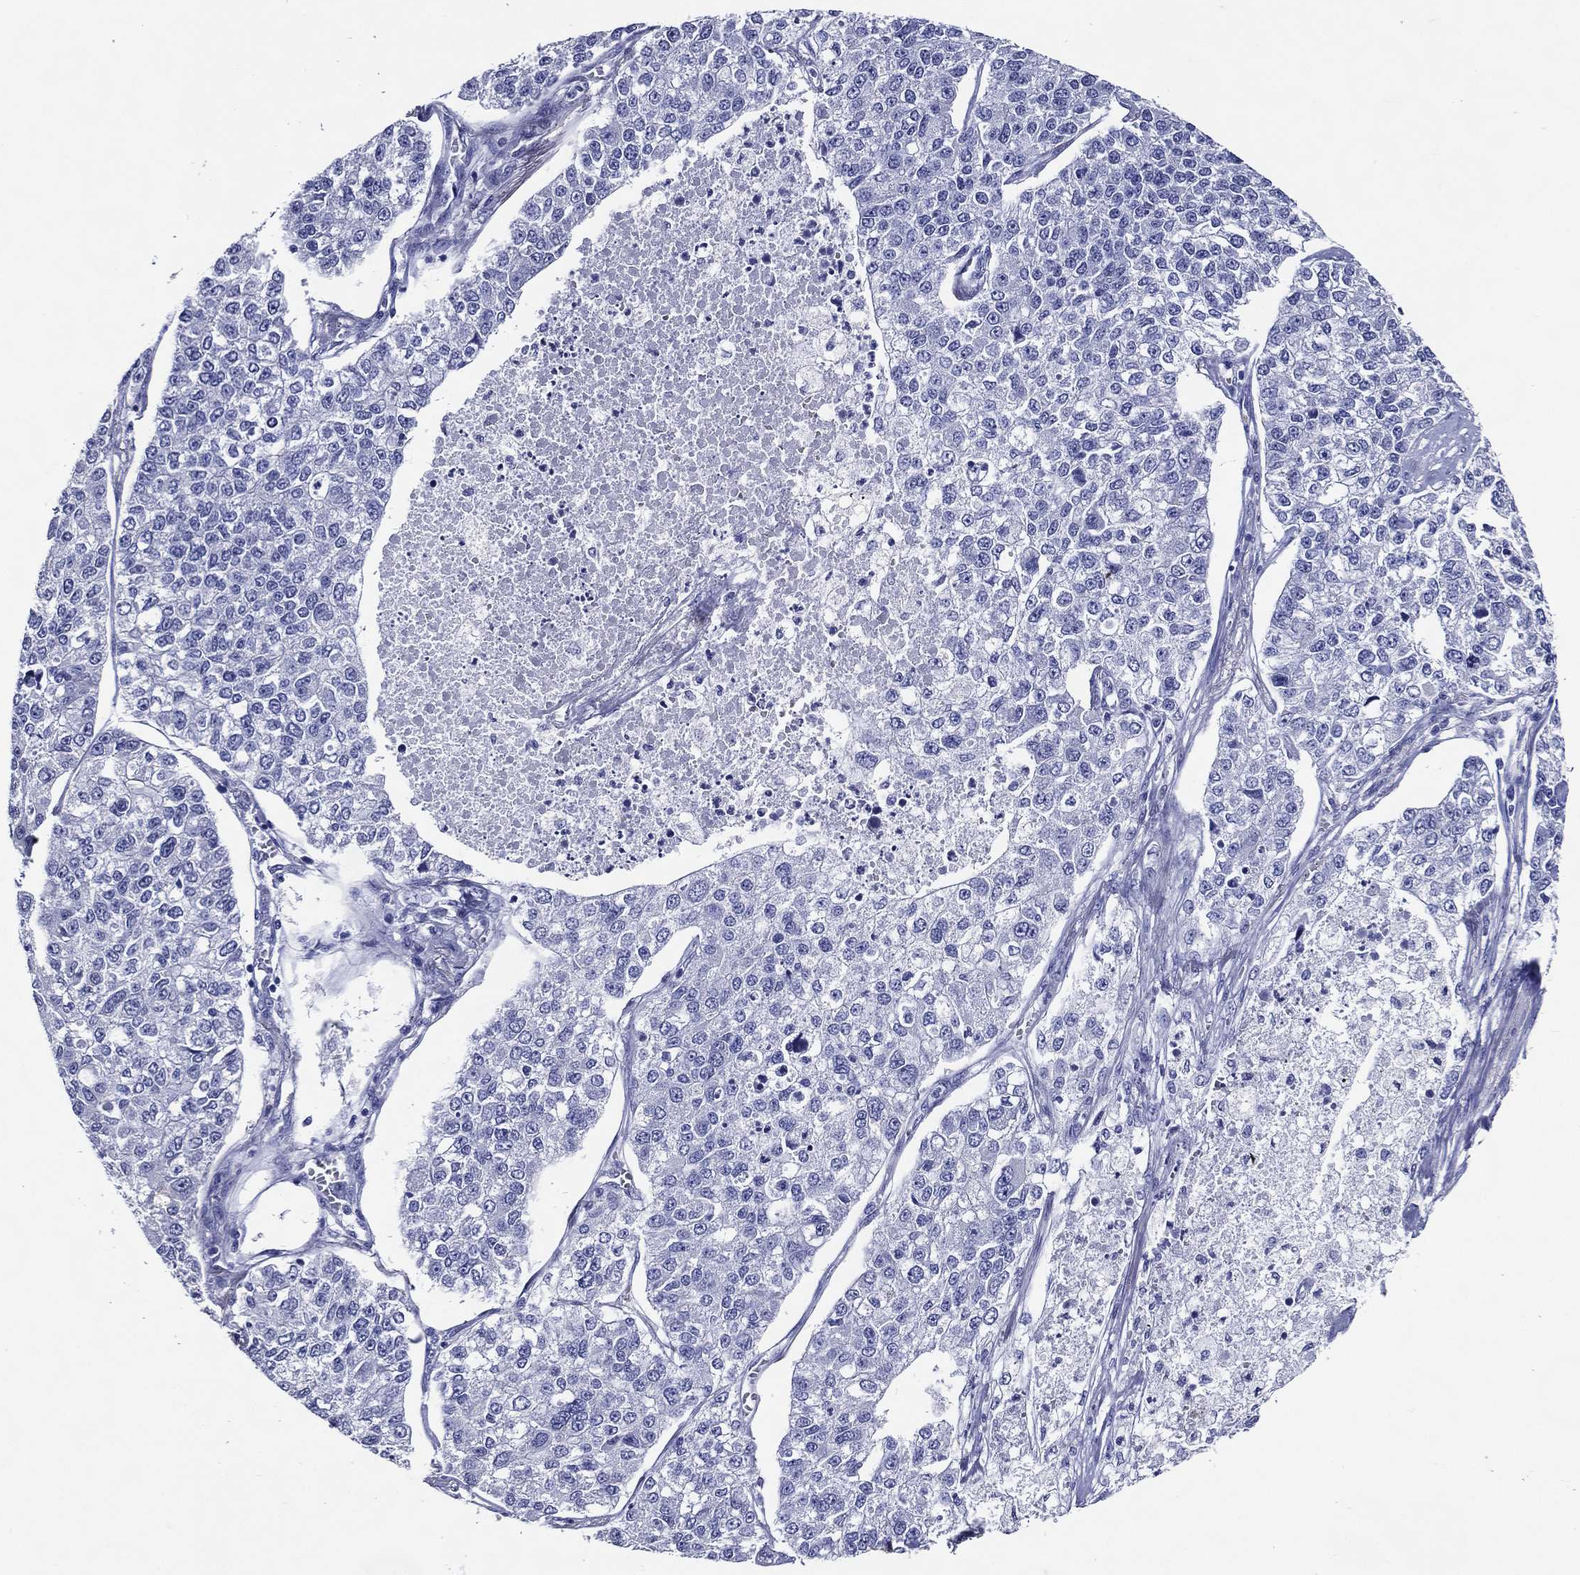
{"staining": {"intensity": "negative", "quantity": "none", "location": "none"}, "tissue": "lung cancer", "cell_type": "Tumor cells", "image_type": "cancer", "snomed": [{"axis": "morphology", "description": "Adenocarcinoma, NOS"}, {"axis": "topography", "description": "Lung"}], "caption": "DAB immunohistochemical staining of lung cancer (adenocarcinoma) reveals no significant expression in tumor cells. (DAB immunohistochemistry visualized using brightfield microscopy, high magnification).", "gene": "ACE2", "patient": {"sex": "male", "age": 49}}